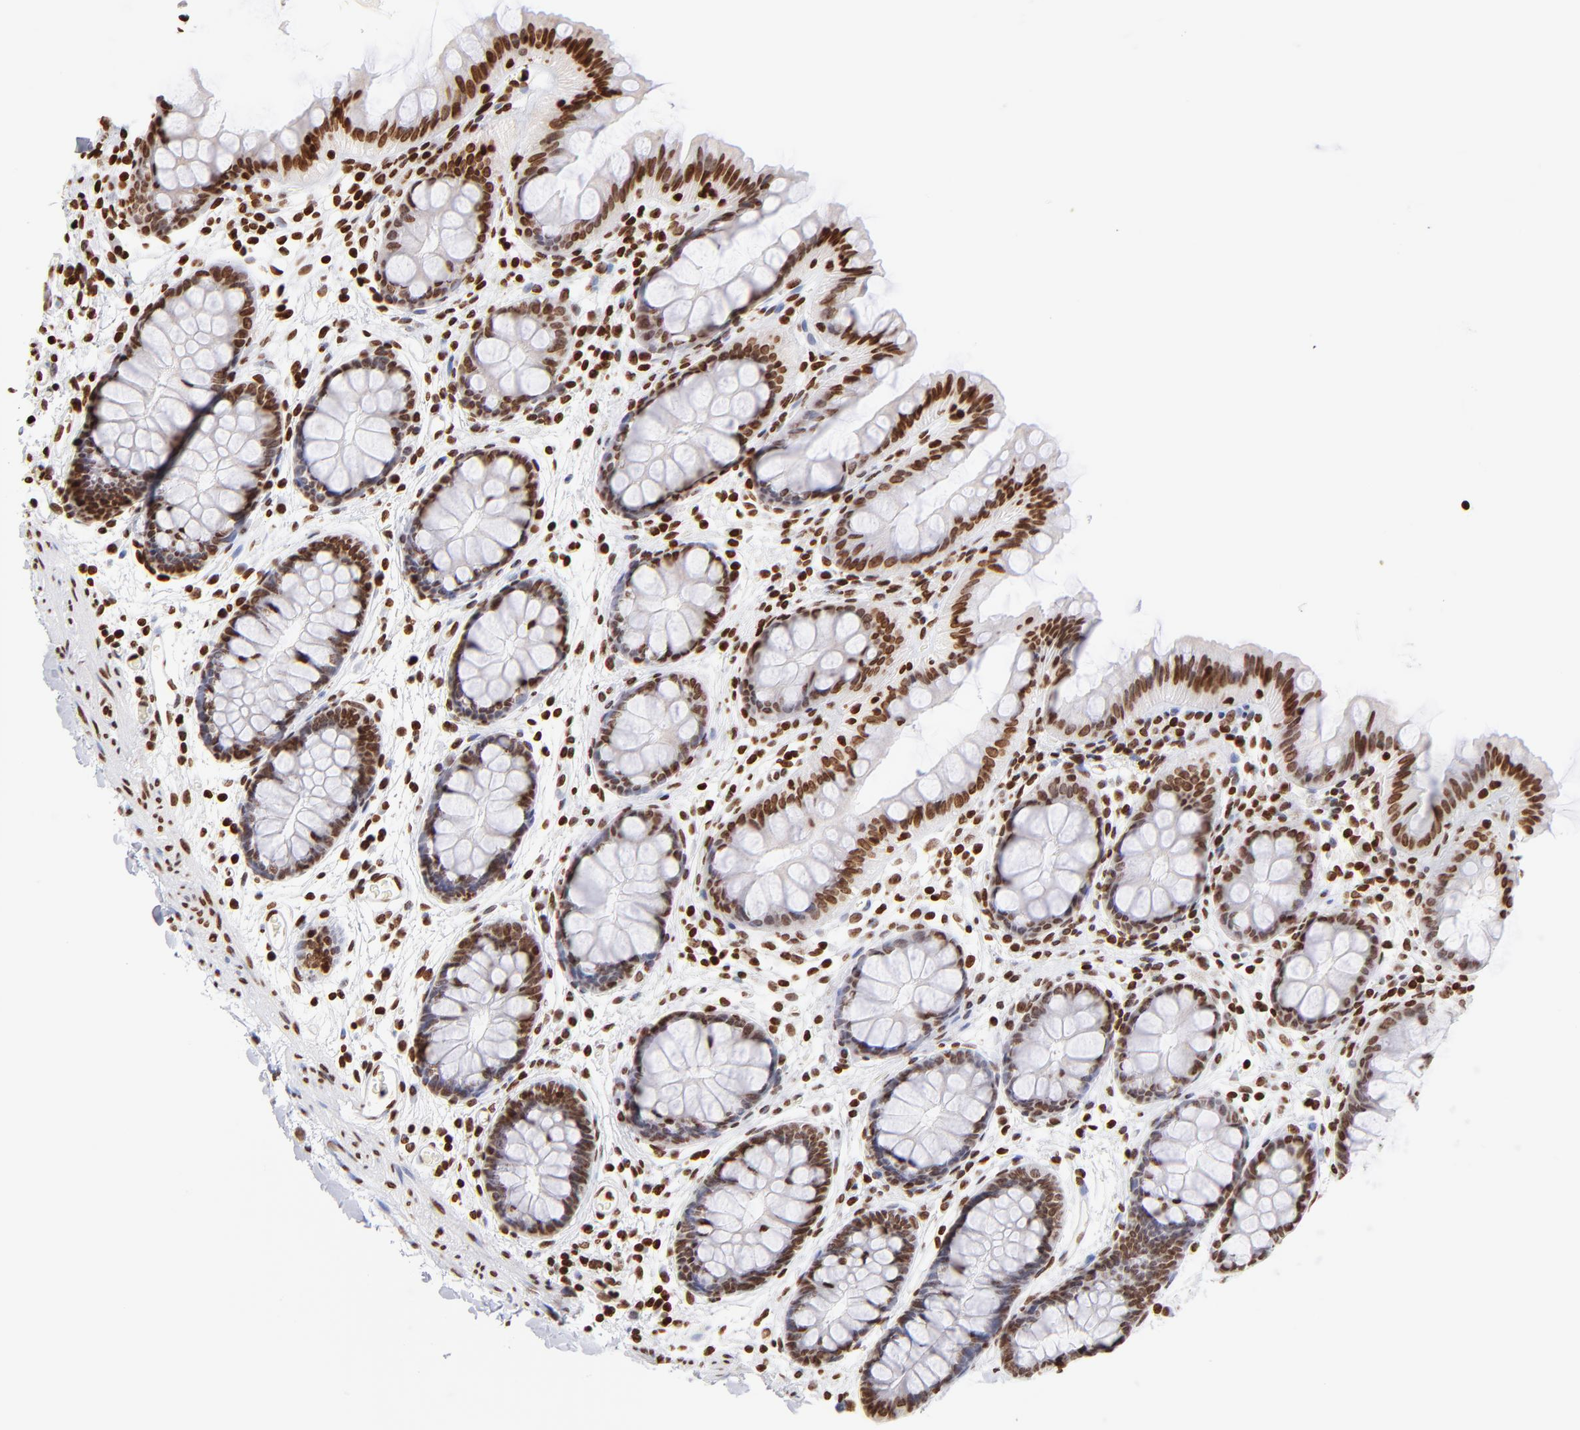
{"staining": {"intensity": "moderate", "quantity": ">75%", "location": "nuclear"}, "tissue": "colon", "cell_type": "Endothelial cells", "image_type": "normal", "snomed": [{"axis": "morphology", "description": "Normal tissue, NOS"}, {"axis": "topography", "description": "Smooth muscle"}, {"axis": "topography", "description": "Colon"}], "caption": "The image displays immunohistochemical staining of unremarkable colon. There is moderate nuclear expression is present in about >75% of endothelial cells. (Stains: DAB (3,3'-diaminobenzidine) in brown, nuclei in blue, Microscopy: brightfield microscopy at high magnification).", "gene": "RTL4", "patient": {"sex": "male", "age": 67}}